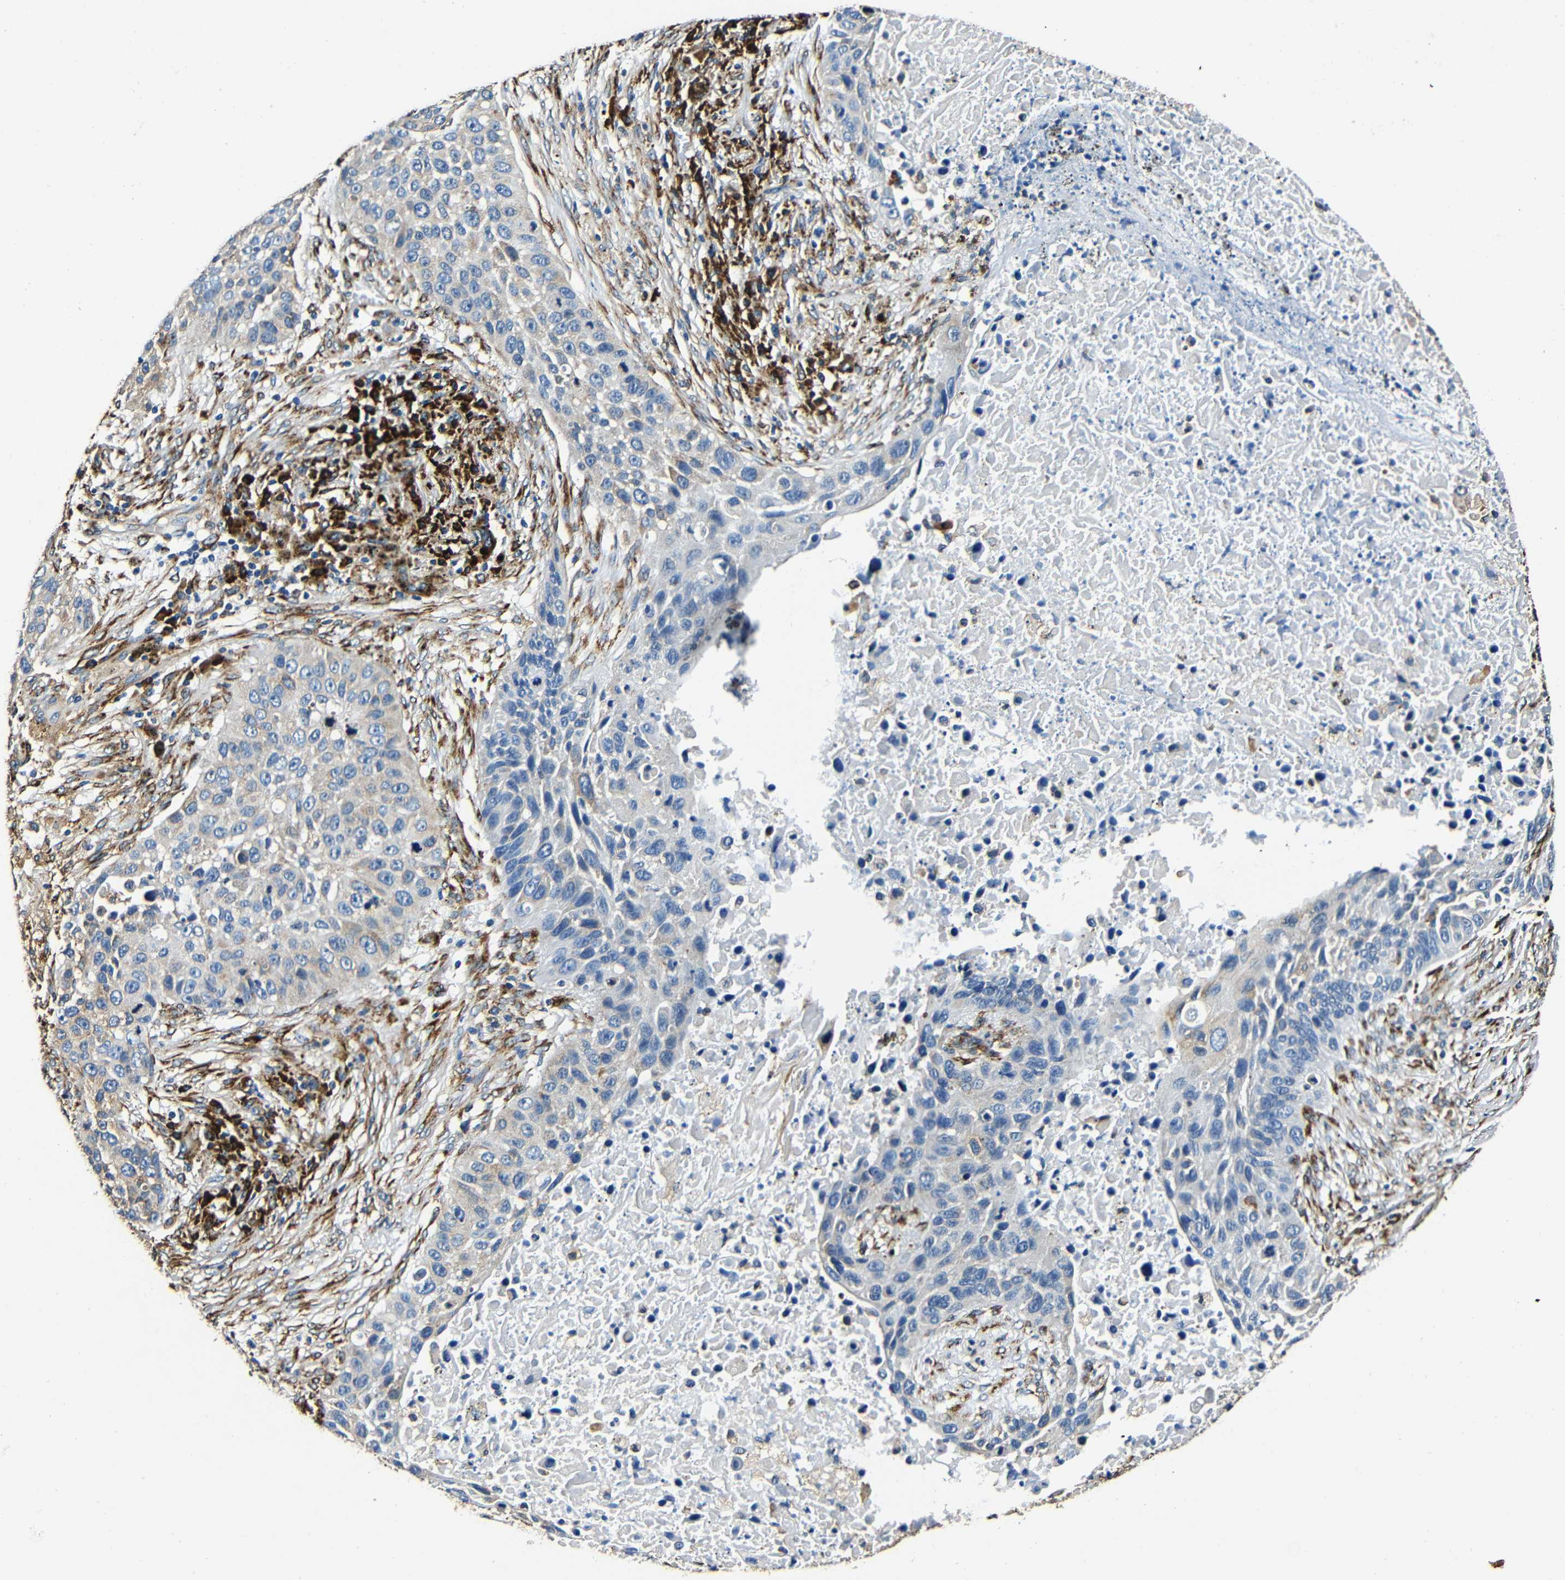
{"staining": {"intensity": "moderate", "quantity": "<25%", "location": "cytoplasmic/membranous"}, "tissue": "lung cancer", "cell_type": "Tumor cells", "image_type": "cancer", "snomed": [{"axis": "morphology", "description": "Squamous cell carcinoma, NOS"}, {"axis": "topography", "description": "Lung"}], "caption": "Protein expression by immunohistochemistry shows moderate cytoplasmic/membranous staining in approximately <25% of tumor cells in lung cancer.", "gene": "RRBP1", "patient": {"sex": "male", "age": 57}}